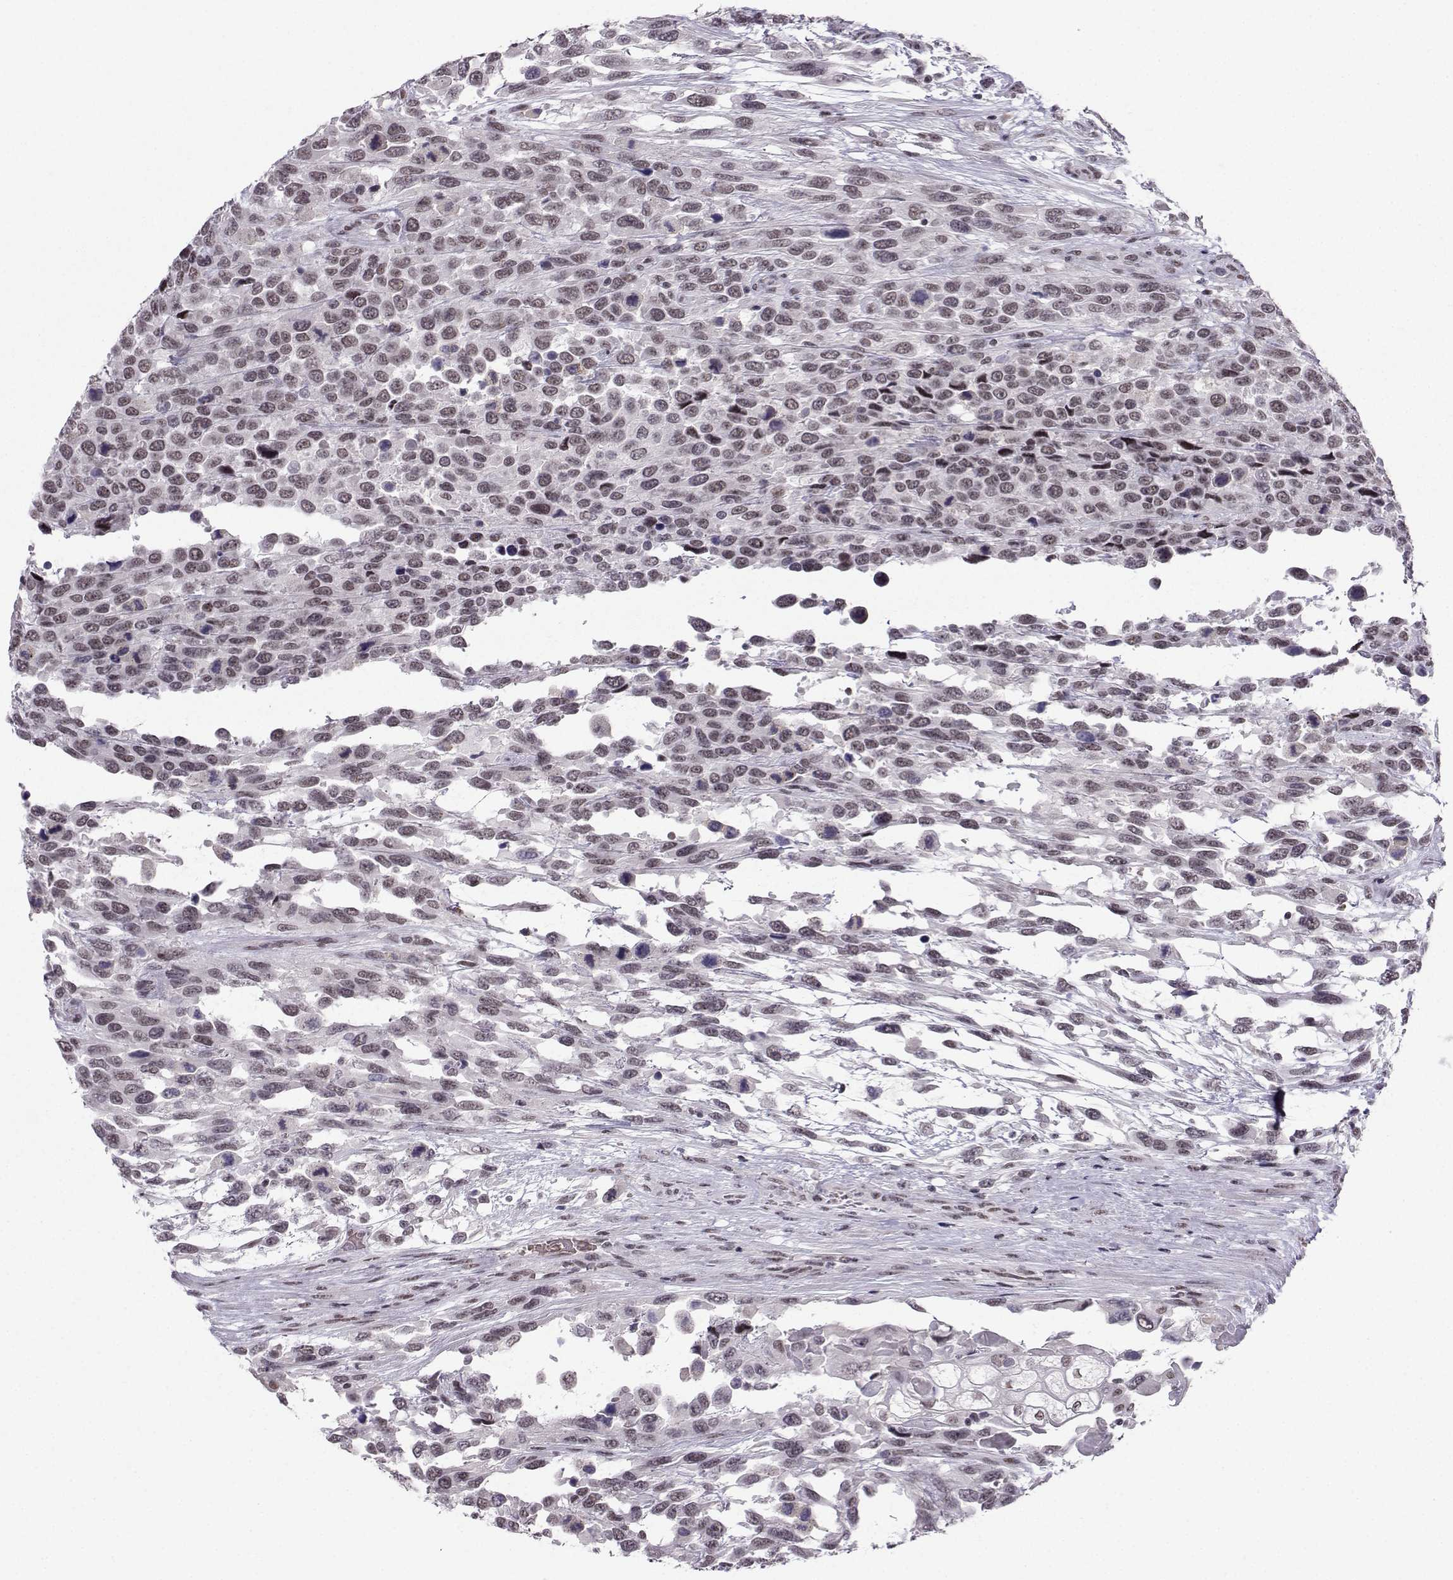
{"staining": {"intensity": "weak", "quantity": ">75%", "location": "nuclear"}, "tissue": "urothelial cancer", "cell_type": "Tumor cells", "image_type": "cancer", "snomed": [{"axis": "morphology", "description": "Urothelial carcinoma, High grade"}, {"axis": "topography", "description": "Urinary bladder"}], "caption": "This micrograph exhibits IHC staining of urothelial cancer, with low weak nuclear expression in approximately >75% of tumor cells.", "gene": "LIN28A", "patient": {"sex": "female", "age": 70}}